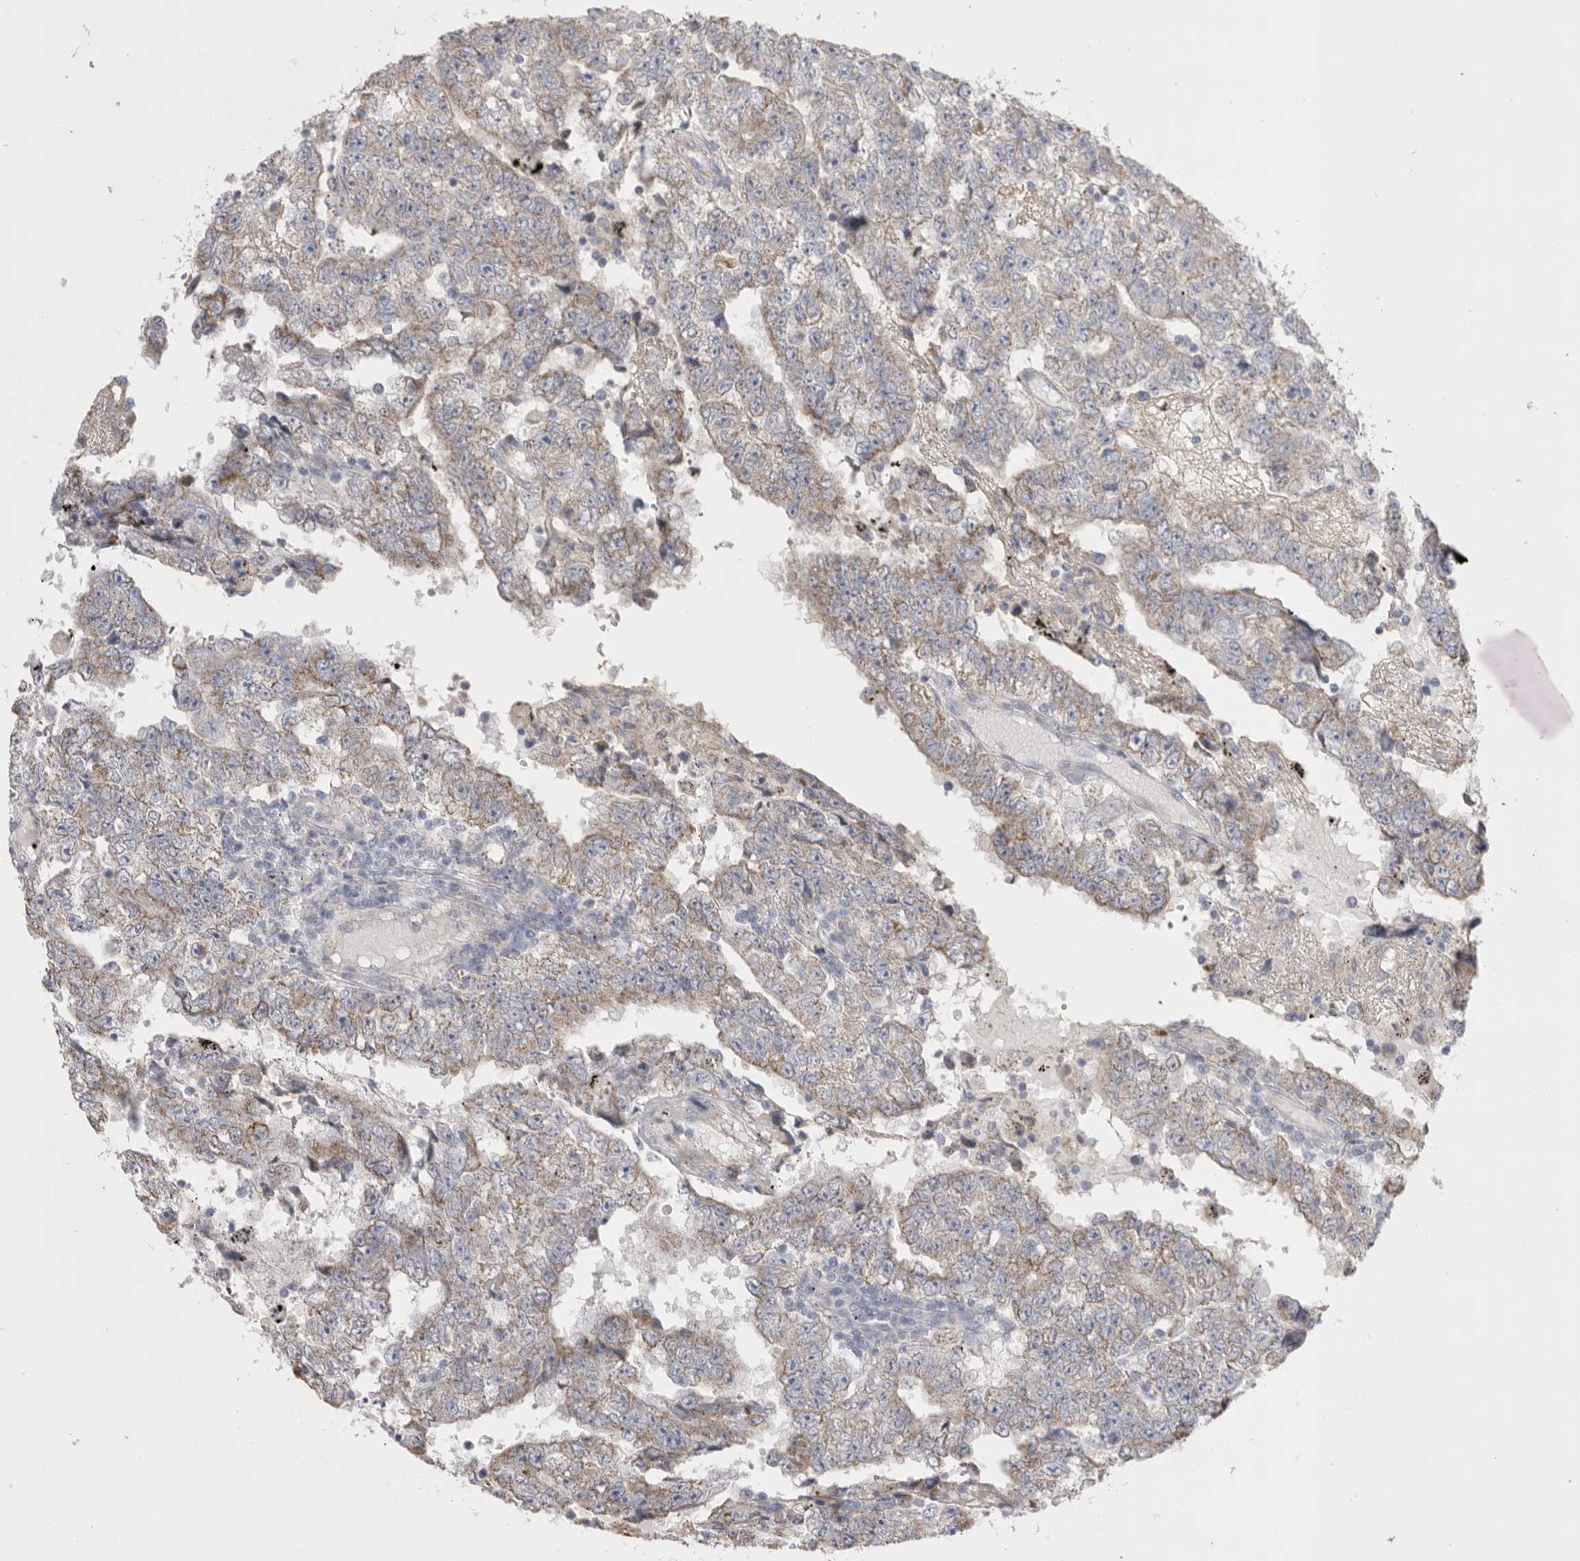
{"staining": {"intensity": "weak", "quantity": "<25%", "location": "cytoplasmic/membranous"}, "tissue": "testis cancer", "cell_type": "Tumor cells", "image_type": "cancer", "snomed": [{"axis": "morphology", "description": "Carcinoma, Embryonal, NOS"}, {"axis": "topography", "description": "Testis"}], "caption": "This is an IHC histopathology image of human testis cancer. There is no positivity in tumor cells.", "gene": "CCDC126", "patient": {"sex": "male", "age": 25}}